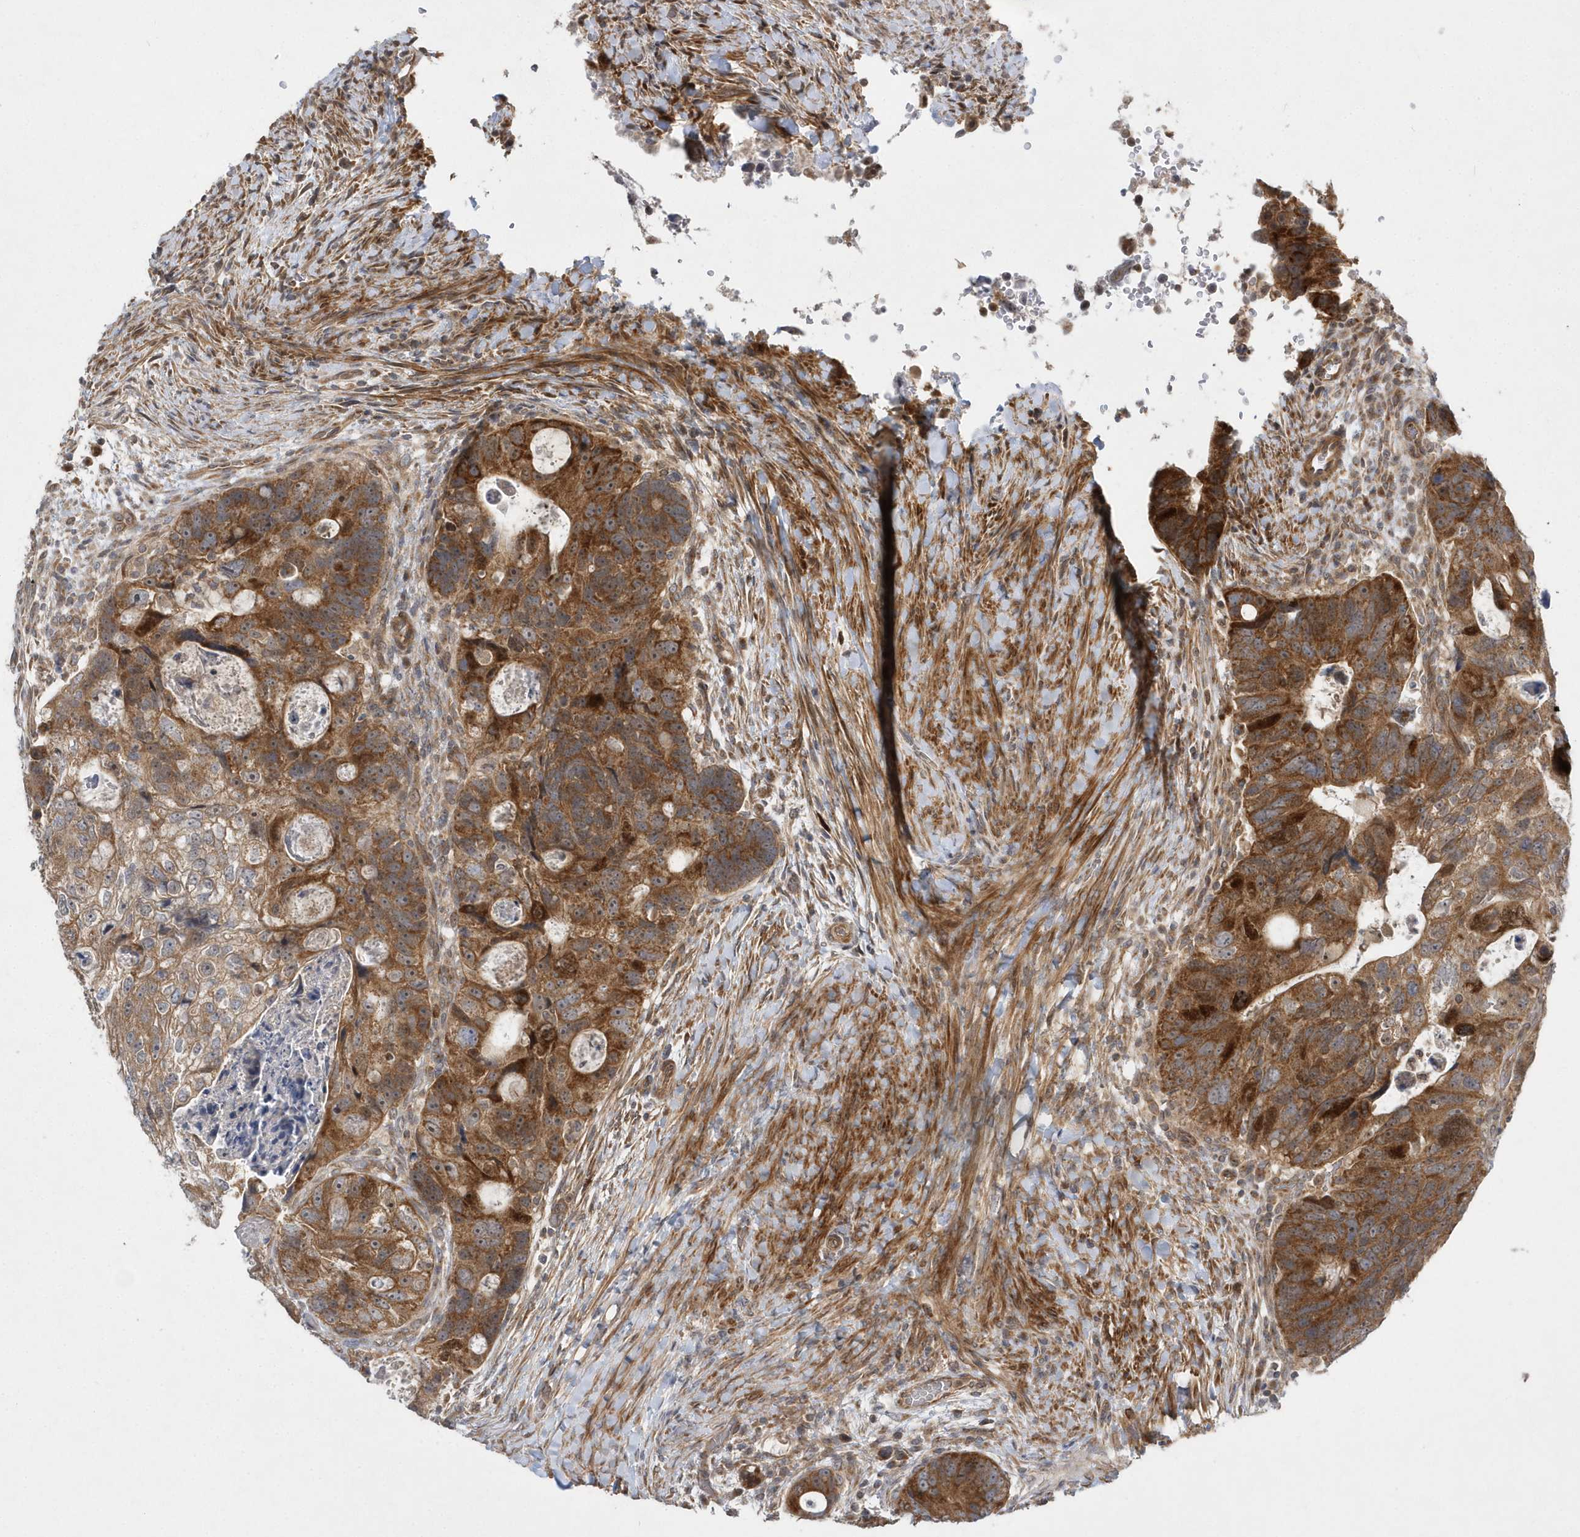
{"staining": {"intensity": "strong", "quantity": ">75%", "location": "cytoplasmic/membranous"}, "tissue": "colorectal cancer", "cell_type": "Tumor cells", "image_type": "cancer", "snomed": [{"axis": "morphology", "description": "Adenocarcinoma, NOS"}, {"axis": "topography", "description": "Rectum"}], "caption": "Adenocarcinoma (colorectal) stained with a brown dye displays strong cytoplasmic/membranous positive positivity in about >75% of tumor cells.", "gene": "MXI1", "patient": {"sex": "male", "age": 59}}